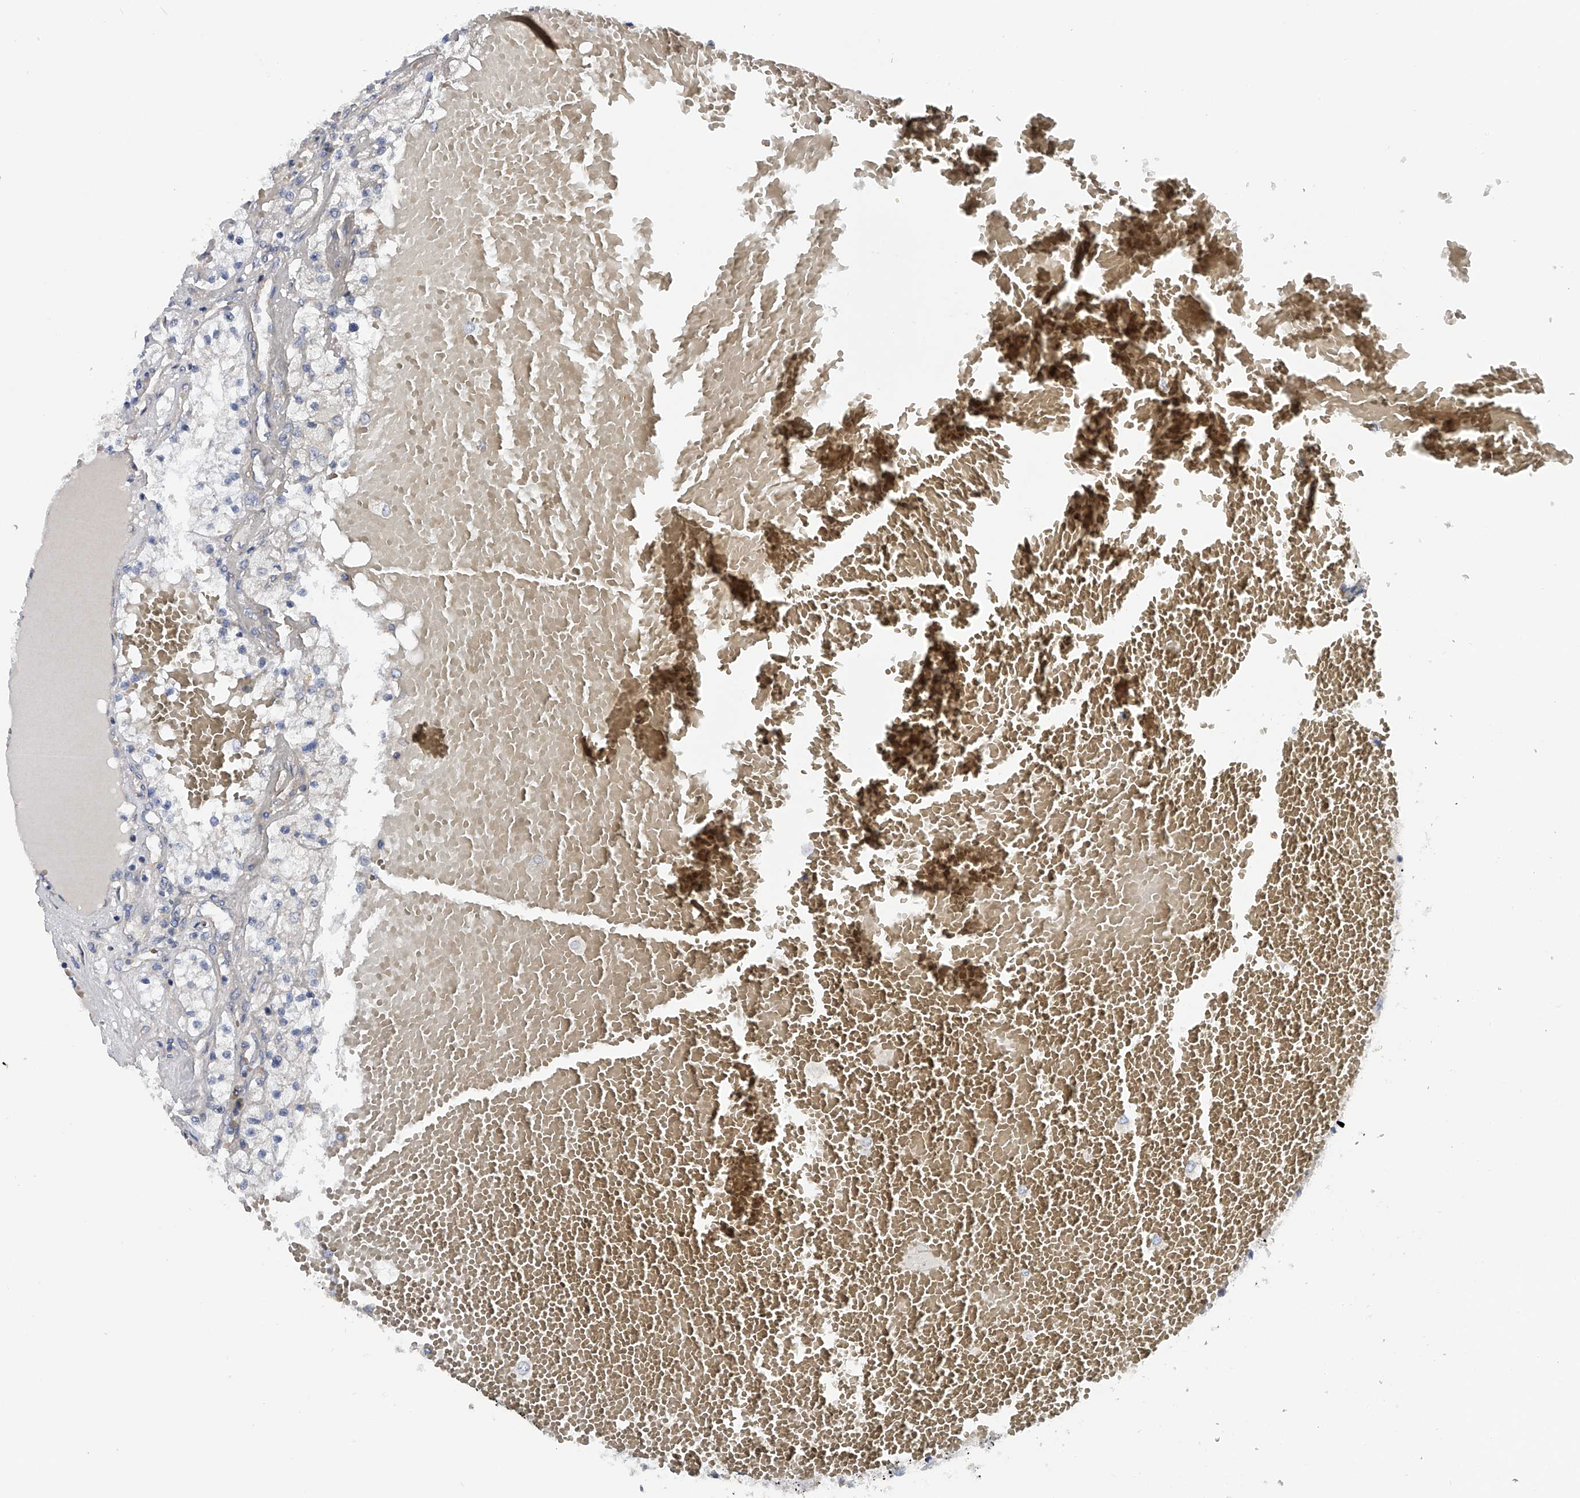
{"staining": {"intensity": "negative", "quantity": "none", "location": "none"}, "tissue": "renal cancer", "cell_type": "Tumor cells", "image_type": "cancer", "snomed": [{"axis": "morphology", "description": "Normal tissue, NOS"}, {"axis": "morphology", "description": "Adenocarcinoma, NOS"}, {"axis": "topography", "description": "Kidney"}], "caption": "This is an IHC photomicrograph of human renal cancer (adenocarcinoma). There is no expression in tumor cells.", "gene": "CFAP298", "patient": {"sex": "male", "age": 68}}